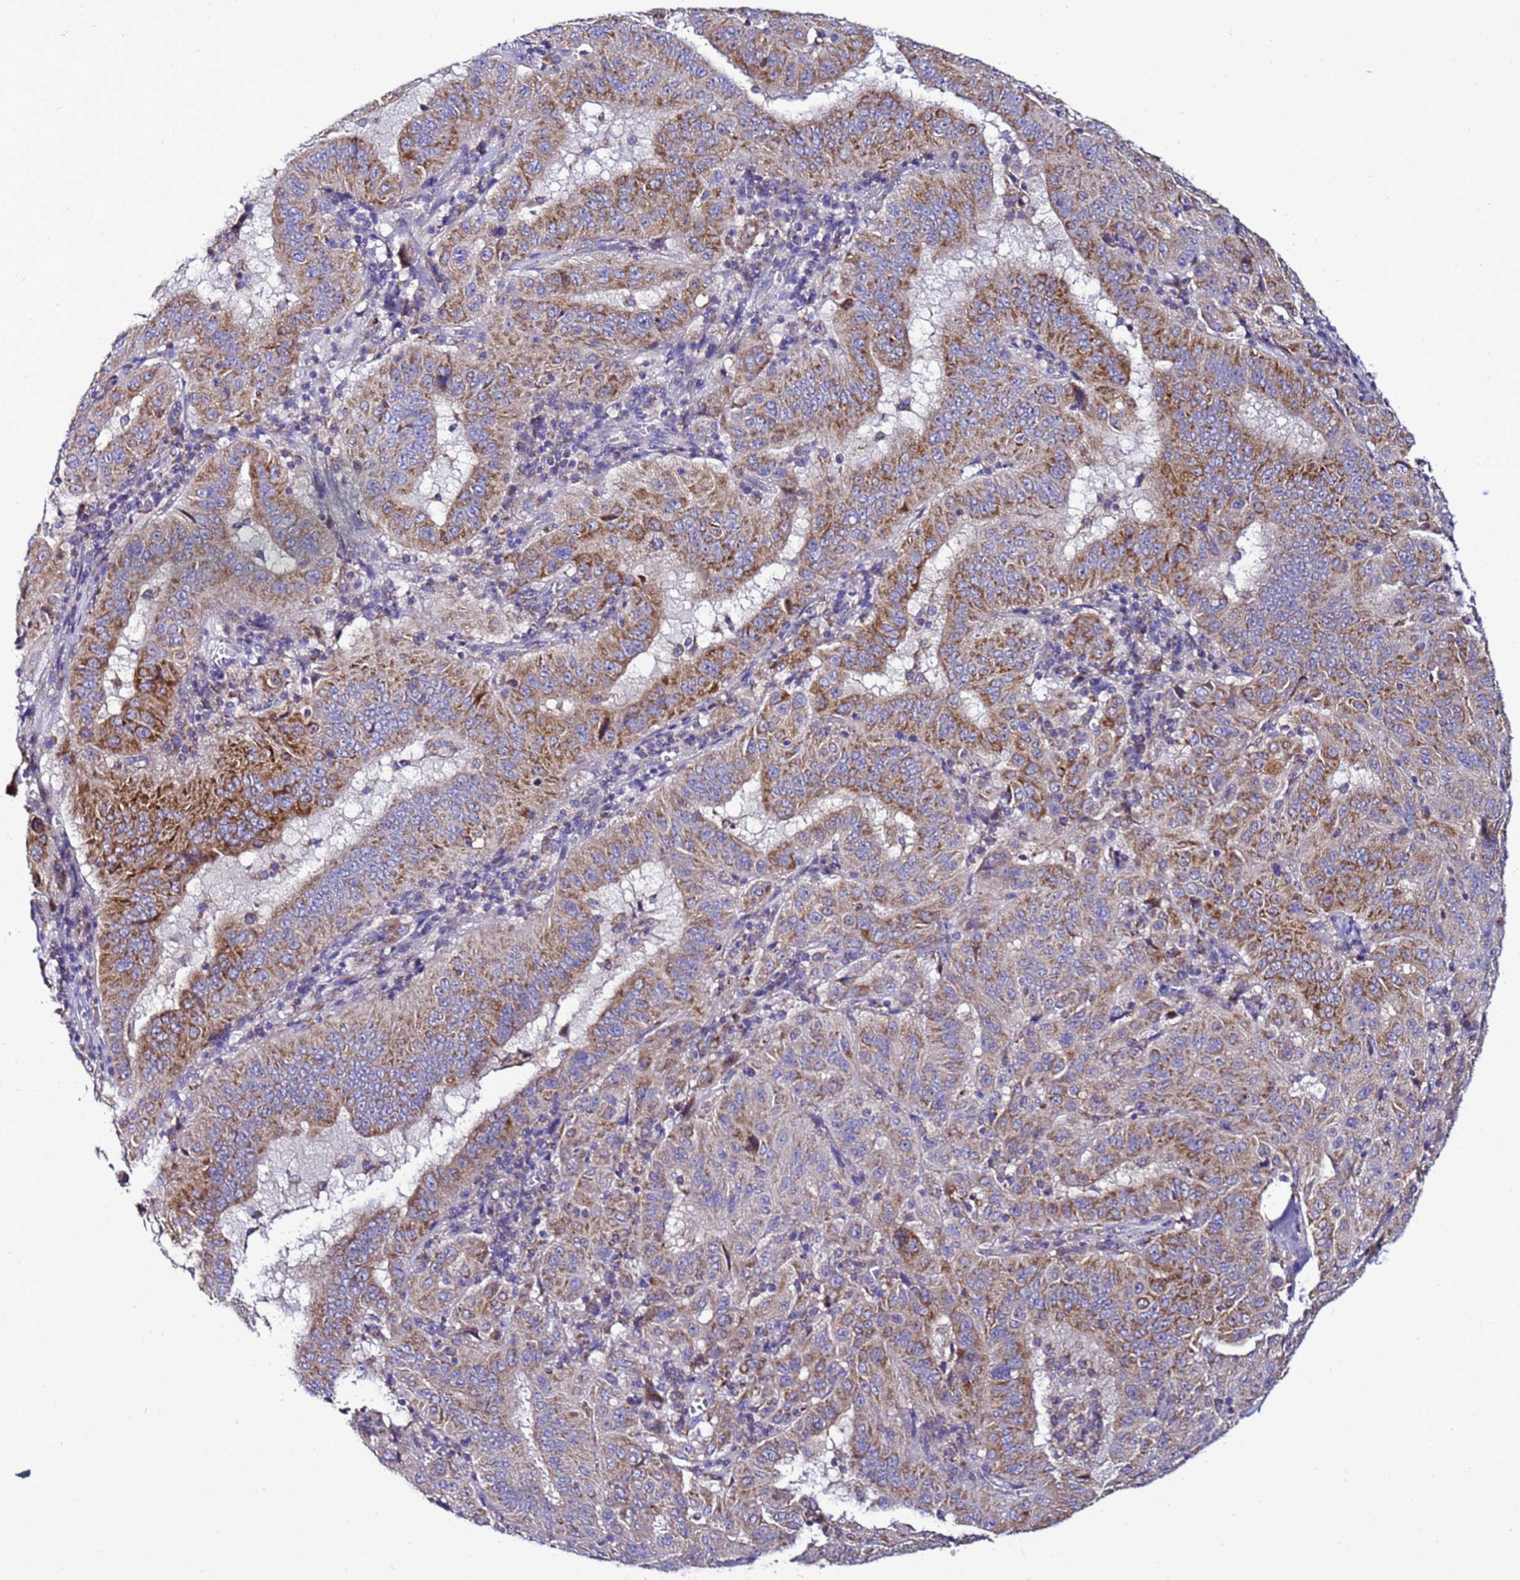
{"staining": {"intensity": "moderate", "quantity": ">75%", "location": "cytoplasmic/membranous"}, "tissue": "pancreatic cancer", "cell_type": "Tumor cells", "image_type": "cancer", "snomed": [{"axis": "morphology", "description": "Adenocarcinoma, NOS"}, {"axis": "topography", "description": "Pancreas"}], "caption": "A histopathology image of adenocarcinoma (pancreatic) stained for a protein reveals moderate cytoplasmic/membranous brown staining in tumor cells.", "gene": "HIGD2A", "patient": {"sex": "male", "age": 63}}